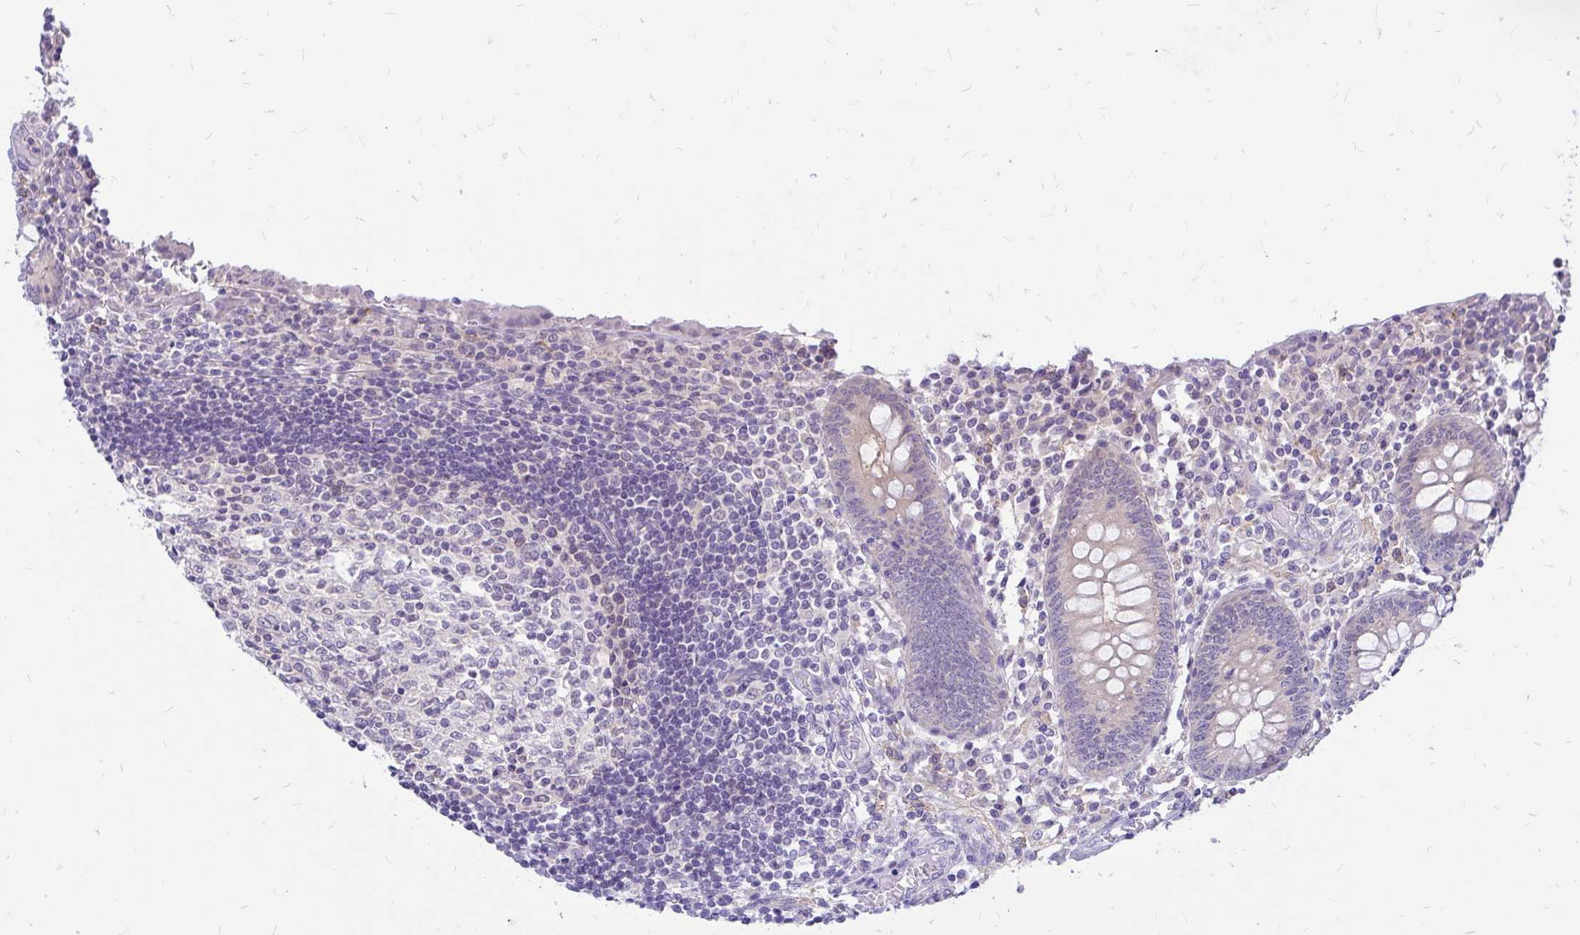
{"staining": {"intensity": "negative", "quantity": "none", "location": "none"}, "tissue": "appendix", "cell_type": "Glandular cells", "image_type": "normal", "snomed": [{"axis": "morphology", "description": "Normal tissue, NOS"}, {"axis": "topography", "description": "Appendix"}], "caption": "This is a micrograph of IHC staining of unremarkable appendix, which shows no expression in glandular cells. Nuclei are stained in blue.", "gene": "MAP1LC3A", "patient": {"sex": "female", "age": 17}}